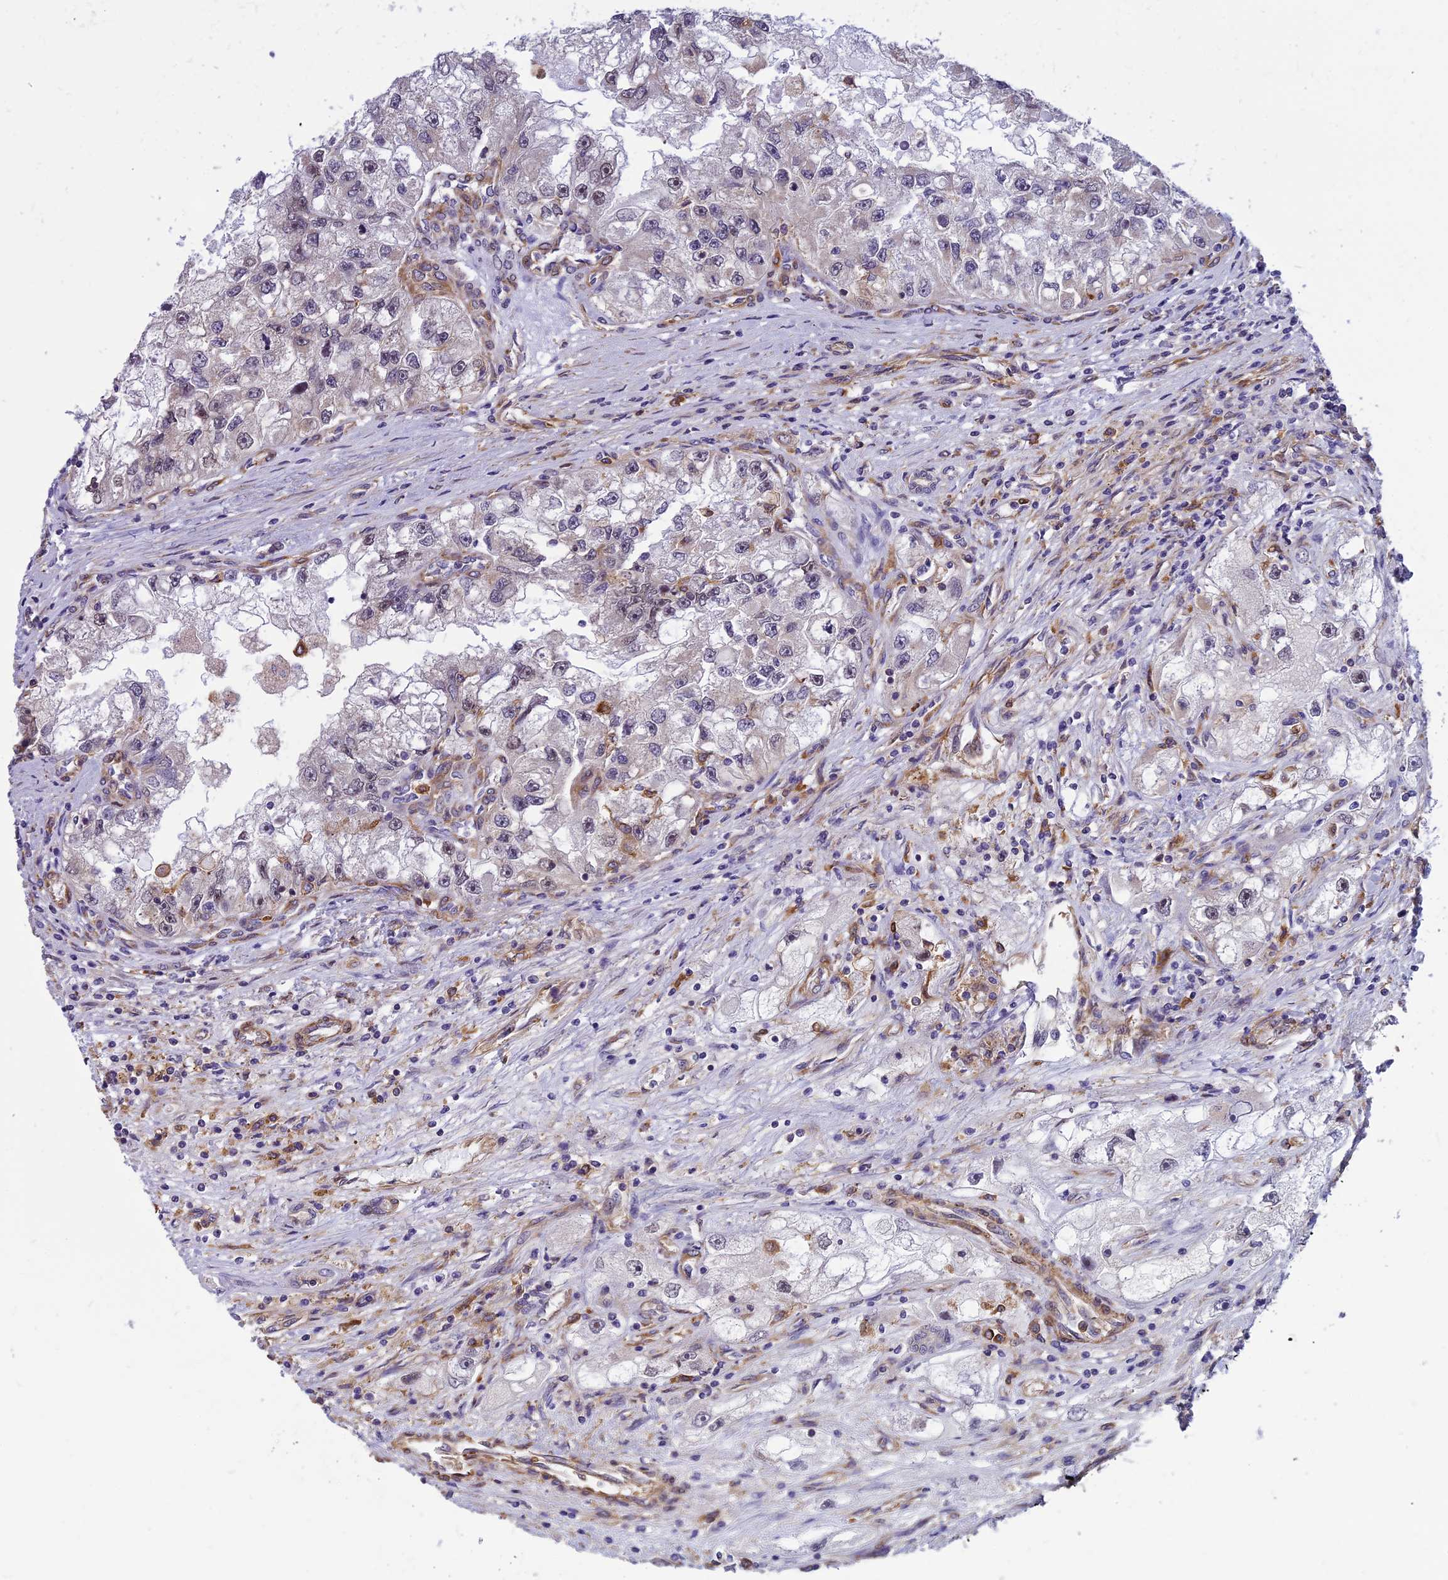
{"staining": {"intensity": "weak", "quantity": "<25%", "location": "nuclear"}, "tissue": "renal cancer", "cell_type": "Tumor cells", "image_type": "cancer", "snomed": [{"axis": "morphology", "description": "Adenocarcinoma, NOS"}, {"axis": "topography", "description": "Kidney"}], "caption": "A high-resolution photomicrograph shows IHC staining of adenocarcinoma (renal), which displays no significant expression in tumor cells.", "gene": "EHBP1L1", "patient": {"sex": "male", "age": 63}}